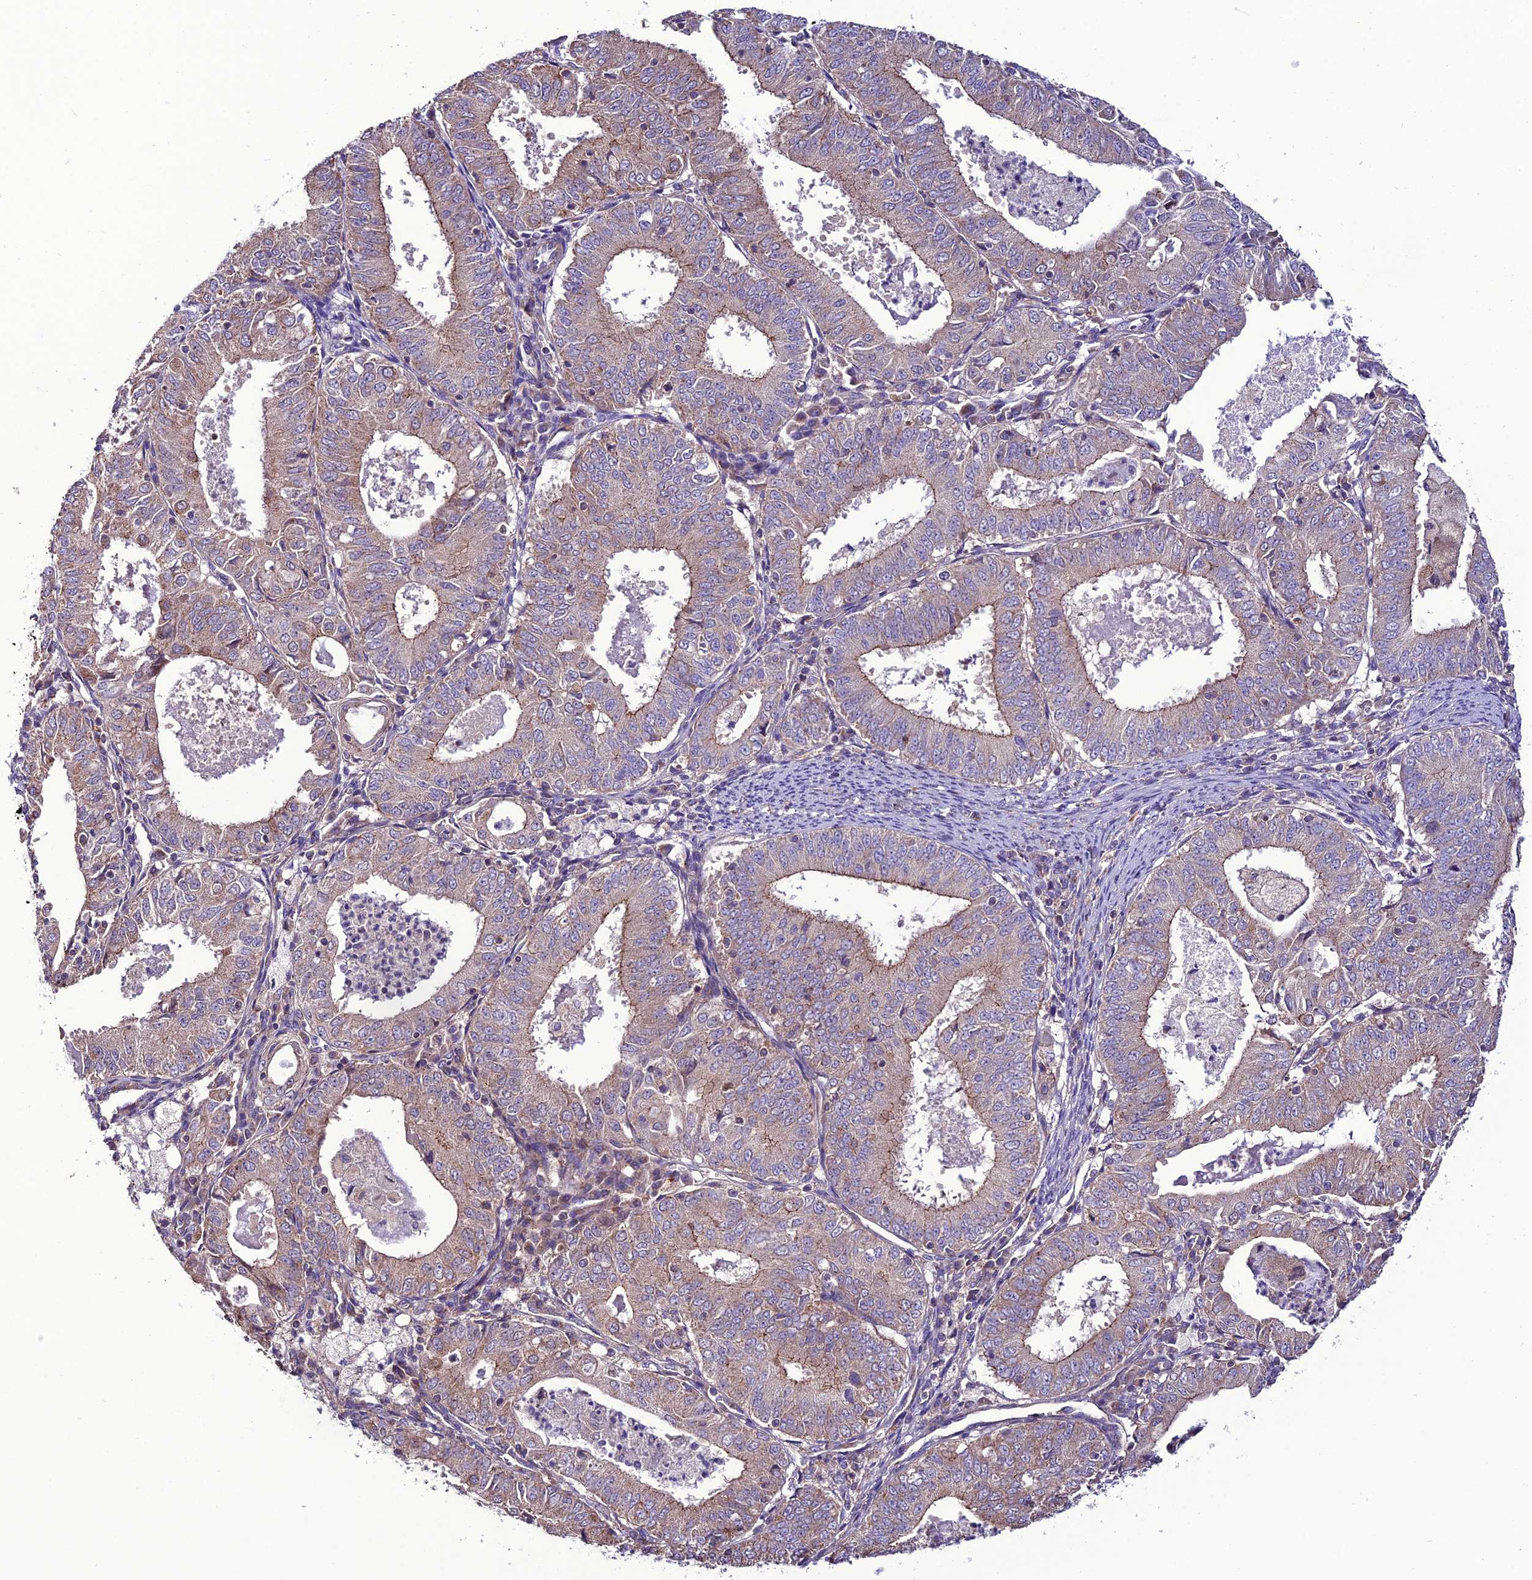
{"staining": {"intensity": "weak", "quantity": "25%-75%", "location": "cytoplasmic/membranous"}, "tissue": "endometrial cancer", "cell_type": "Tumor cells", "image_type": "cancer", "snomed": [{"axis": "morphology", "description": "Adenocarcinoma, NOS"}, {"axis": "topography", "description": "Endometrium"}], "caption": "Immunohistochemical staining of endometrial adenocarcinoma shows low levels of weak cytoplasmic/membranous protein staining in approximately 25%-75% of tumor cells. The protein of interest is shown in brown color, while the nuclei are stained blue.", "gene": "PPIL3", "patient": {"sex": "female", "age": 57}}